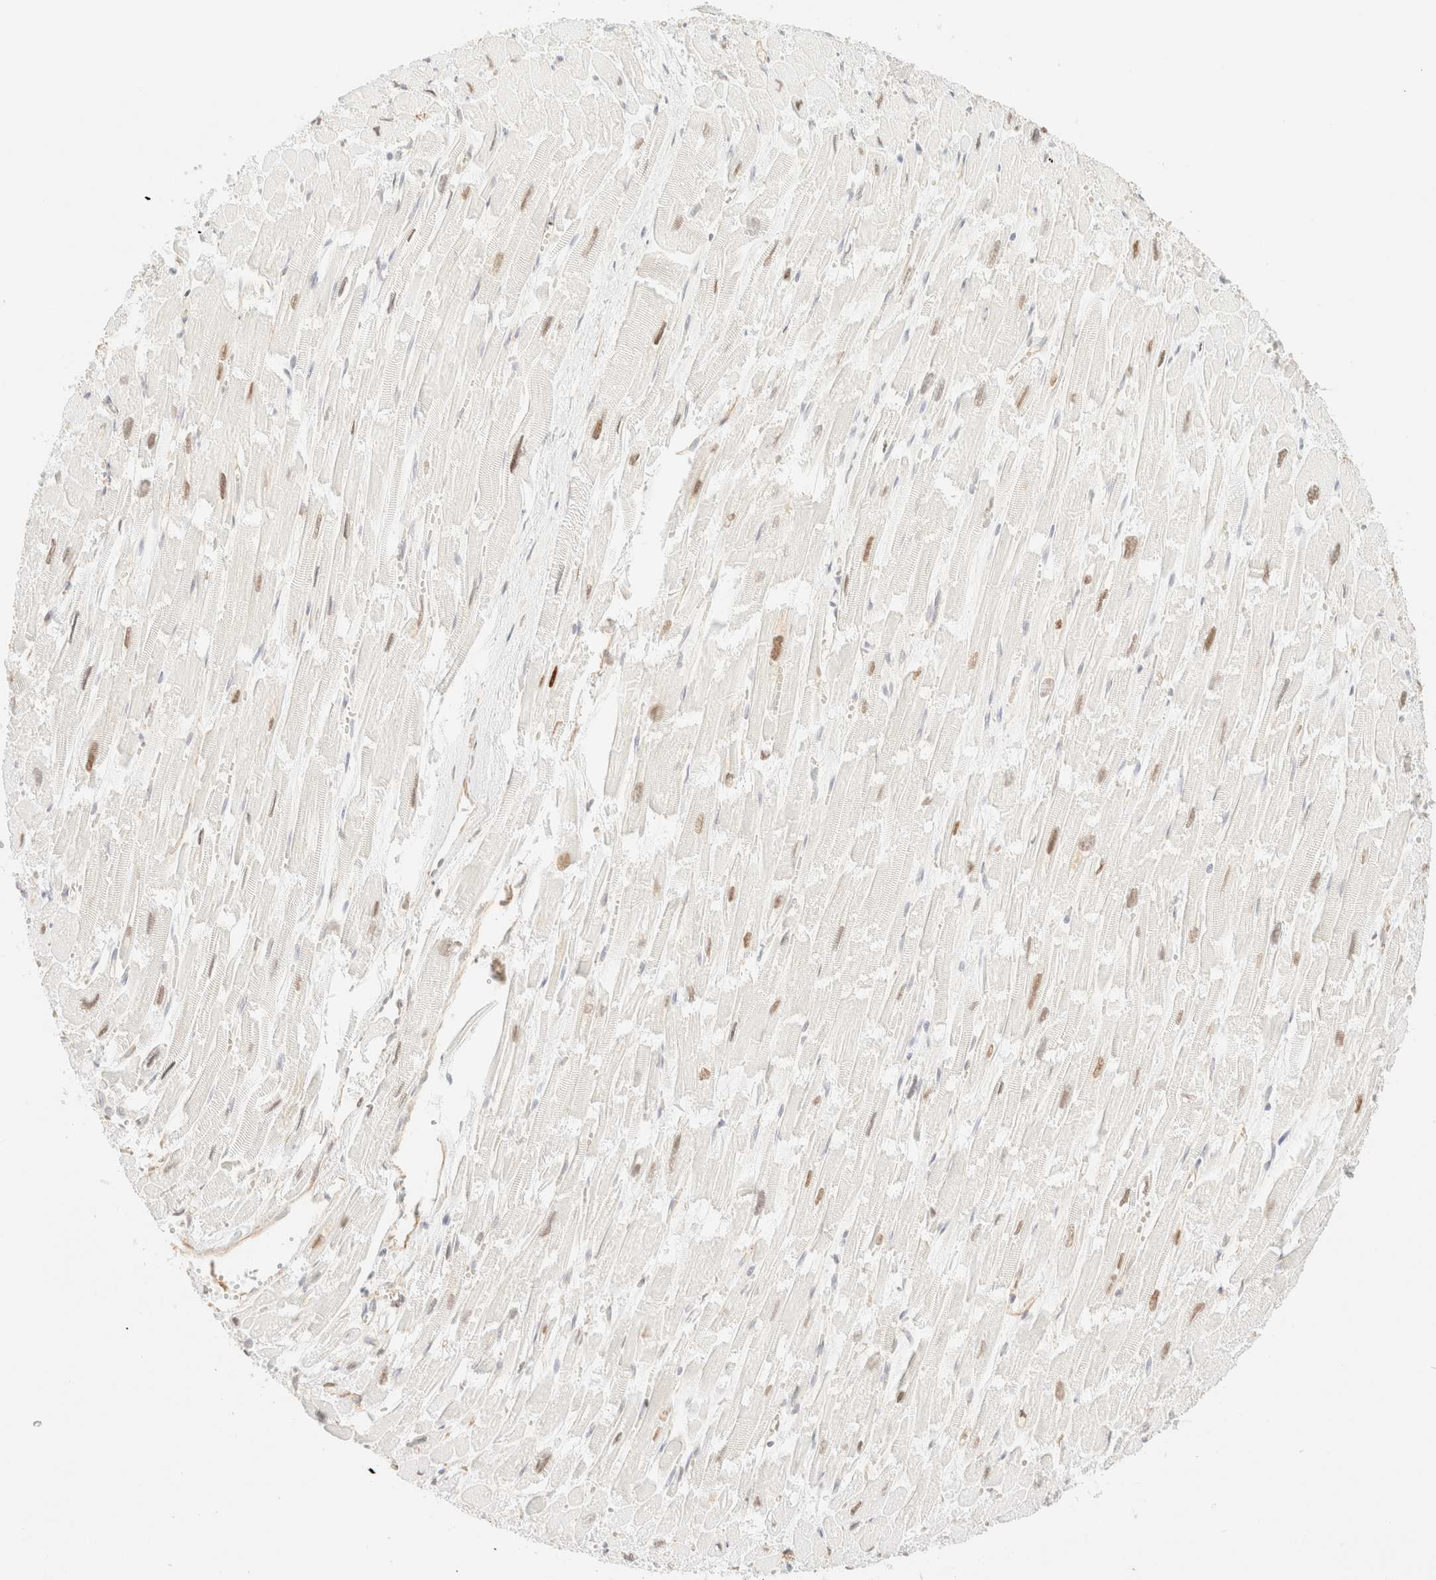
{"staining": {"intensity": "weak", "quantity": "<25%", "location": "nuclear"}, "tissue": "heart muscle", "cell_type": "Cardiomyocytes", "image_type": "normal", "snomed": [{"axis": "morphology", "description": "Normal tissue, NOS"}, {"axis": "topography", "description": "Heart"}], "caption": "Histopathology image shows no significant protein staining in cardiomyocytes of normal heart muscle.", "gene": "ZSCAN18", "patient": {"sex": "male", "age": 54}}